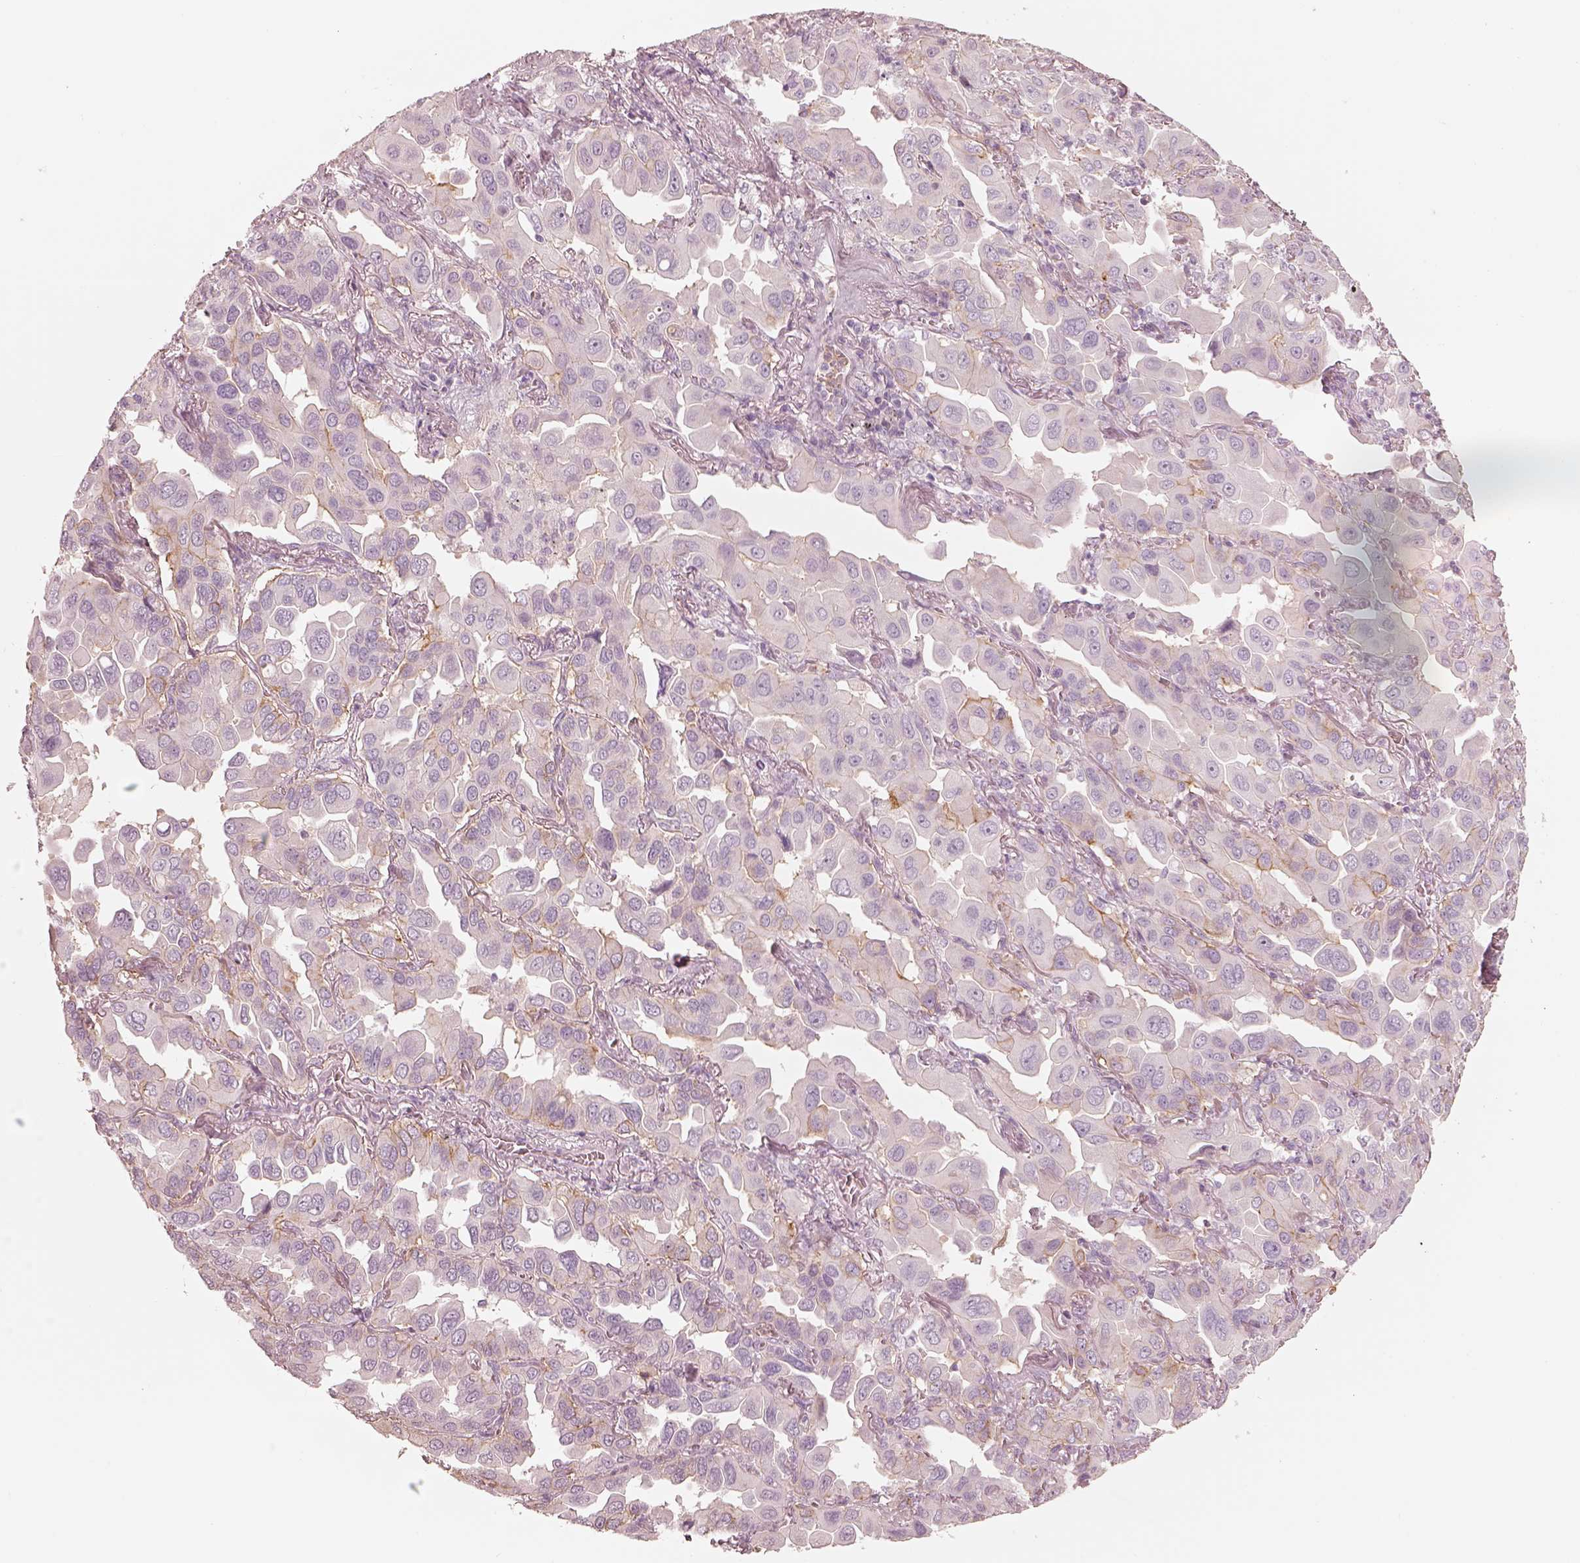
{"staining": {"intensity": "weak", "quantity": "<25%", "location": "cytoplasmic/membranous"}, "tissue": "lung cancer", "cell_type": "Tumor cells", "image_type": "cancer", "snomed": [{"axis": "morphology", "description": "Adenocarcinoma, NOS"}, {"axis": "topography", "description": "Lung"}], "caption": "This is a image of immunohistochemistry staining of adenocarcinoma (lung), which shows no staining in tumor cells.", "gene": "GPRIN1", "patient": {"sex": "male", "age": 64}}